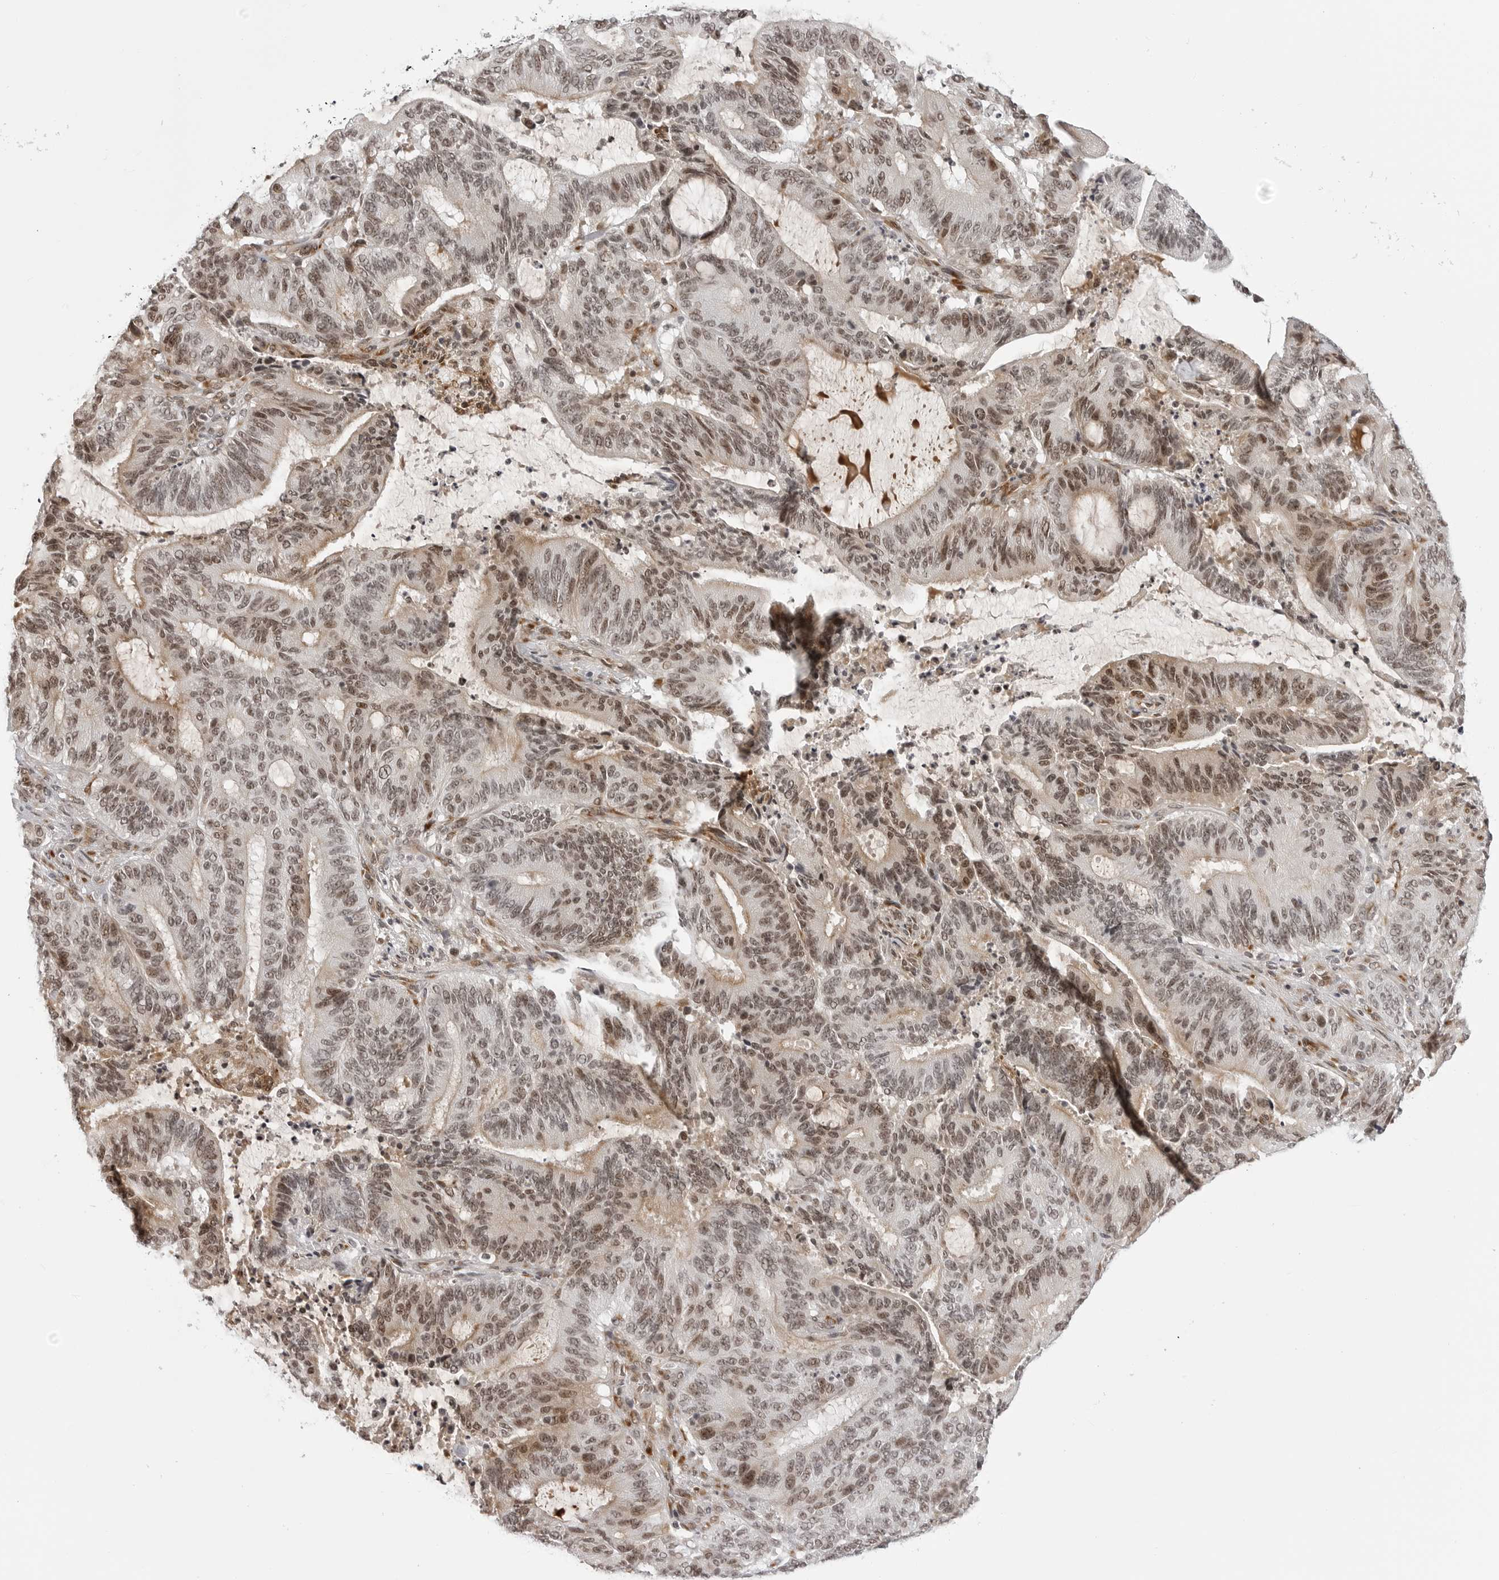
{"staining": {"intensity": "moderate", "quantity": ">75%", "location": "nuclear"}, "tissue": "liver cancer", "cell_type": "Tumor cells", "image_type": "cancer", "snomed": [{"axis": "morphology", "description": "Normal tissue, NOS"}, {"axis": "morphology", "description": "Cholangiocarcinoma"}, {"axis": "topography", "description": "Liver"}, {"axis": "topography", "description": "Peripheral nerve tissue"}], "caption": "Brown immunohistochemical staining in liver cancer (cholangiocarcinoma) reveals moderate nuclear staining in about >75% of tumor cells.", "gene": "PHF3", "patient": {"sex": "female", "age": 73}}